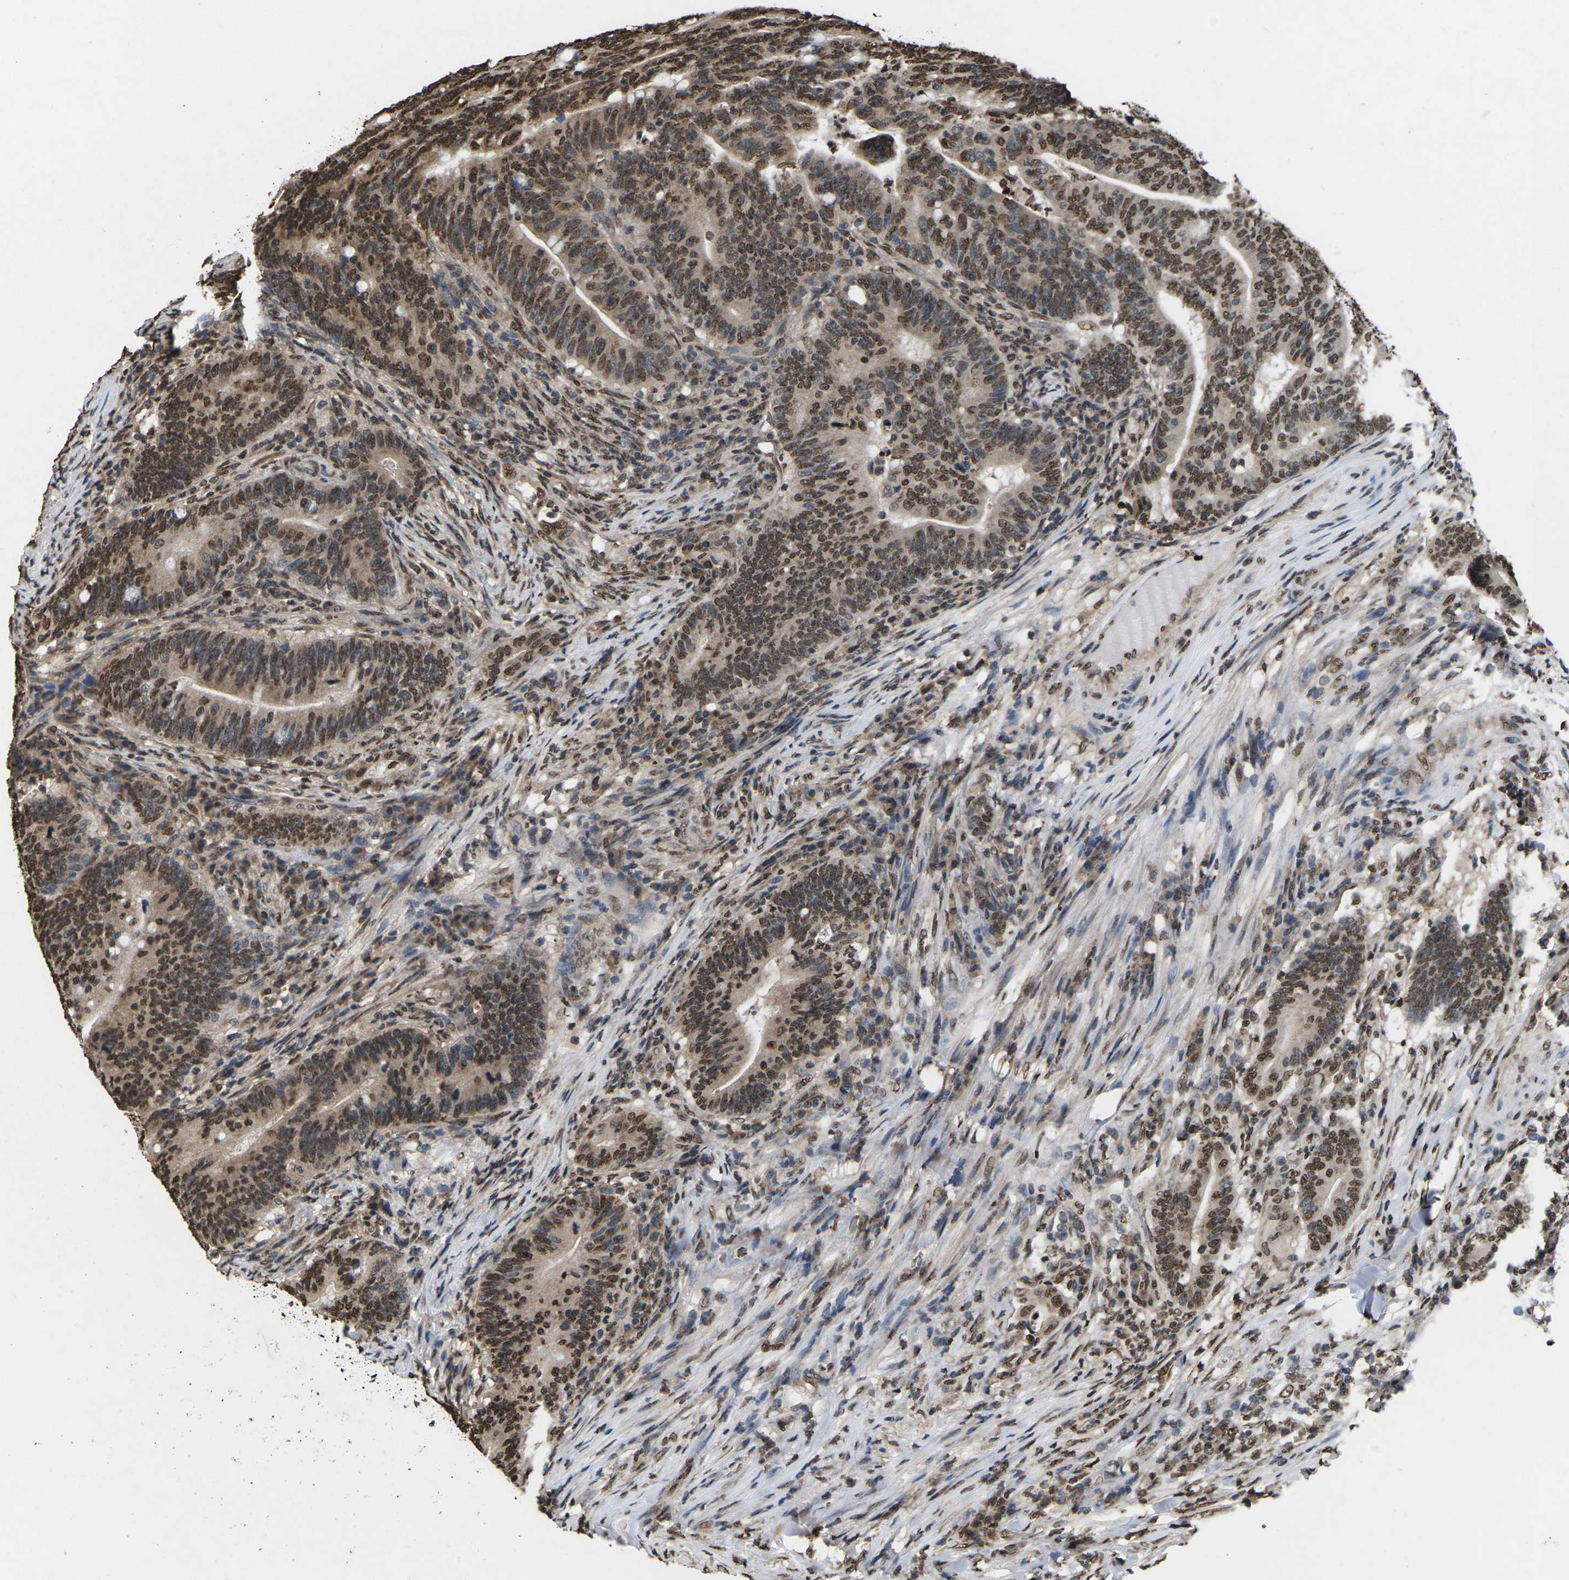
{"staining": {"intensity": "strong", "quantity": ">75%", "location": "nuclear"}, "tissue": "colorectal cancer", "cell_type": "Tumor cells", "image_type": "cancer", "snomed": [{"axis": "morphology", "description": "Normal tissue, NOS"}, {"axis": "morphology", "description": "Adenocarcinoma, NOS"}, {"axis": "topography", "description": "Colon"}], "caption": "IHC histopathology image of human adenocarcinoma (colorectal) stained for a protein (brown), which displays high levels of strong nuclear positivity in approximately >75% of tumor cells.", "gene": "EMSY", "patient": {"sex": "female", "age": 66}}